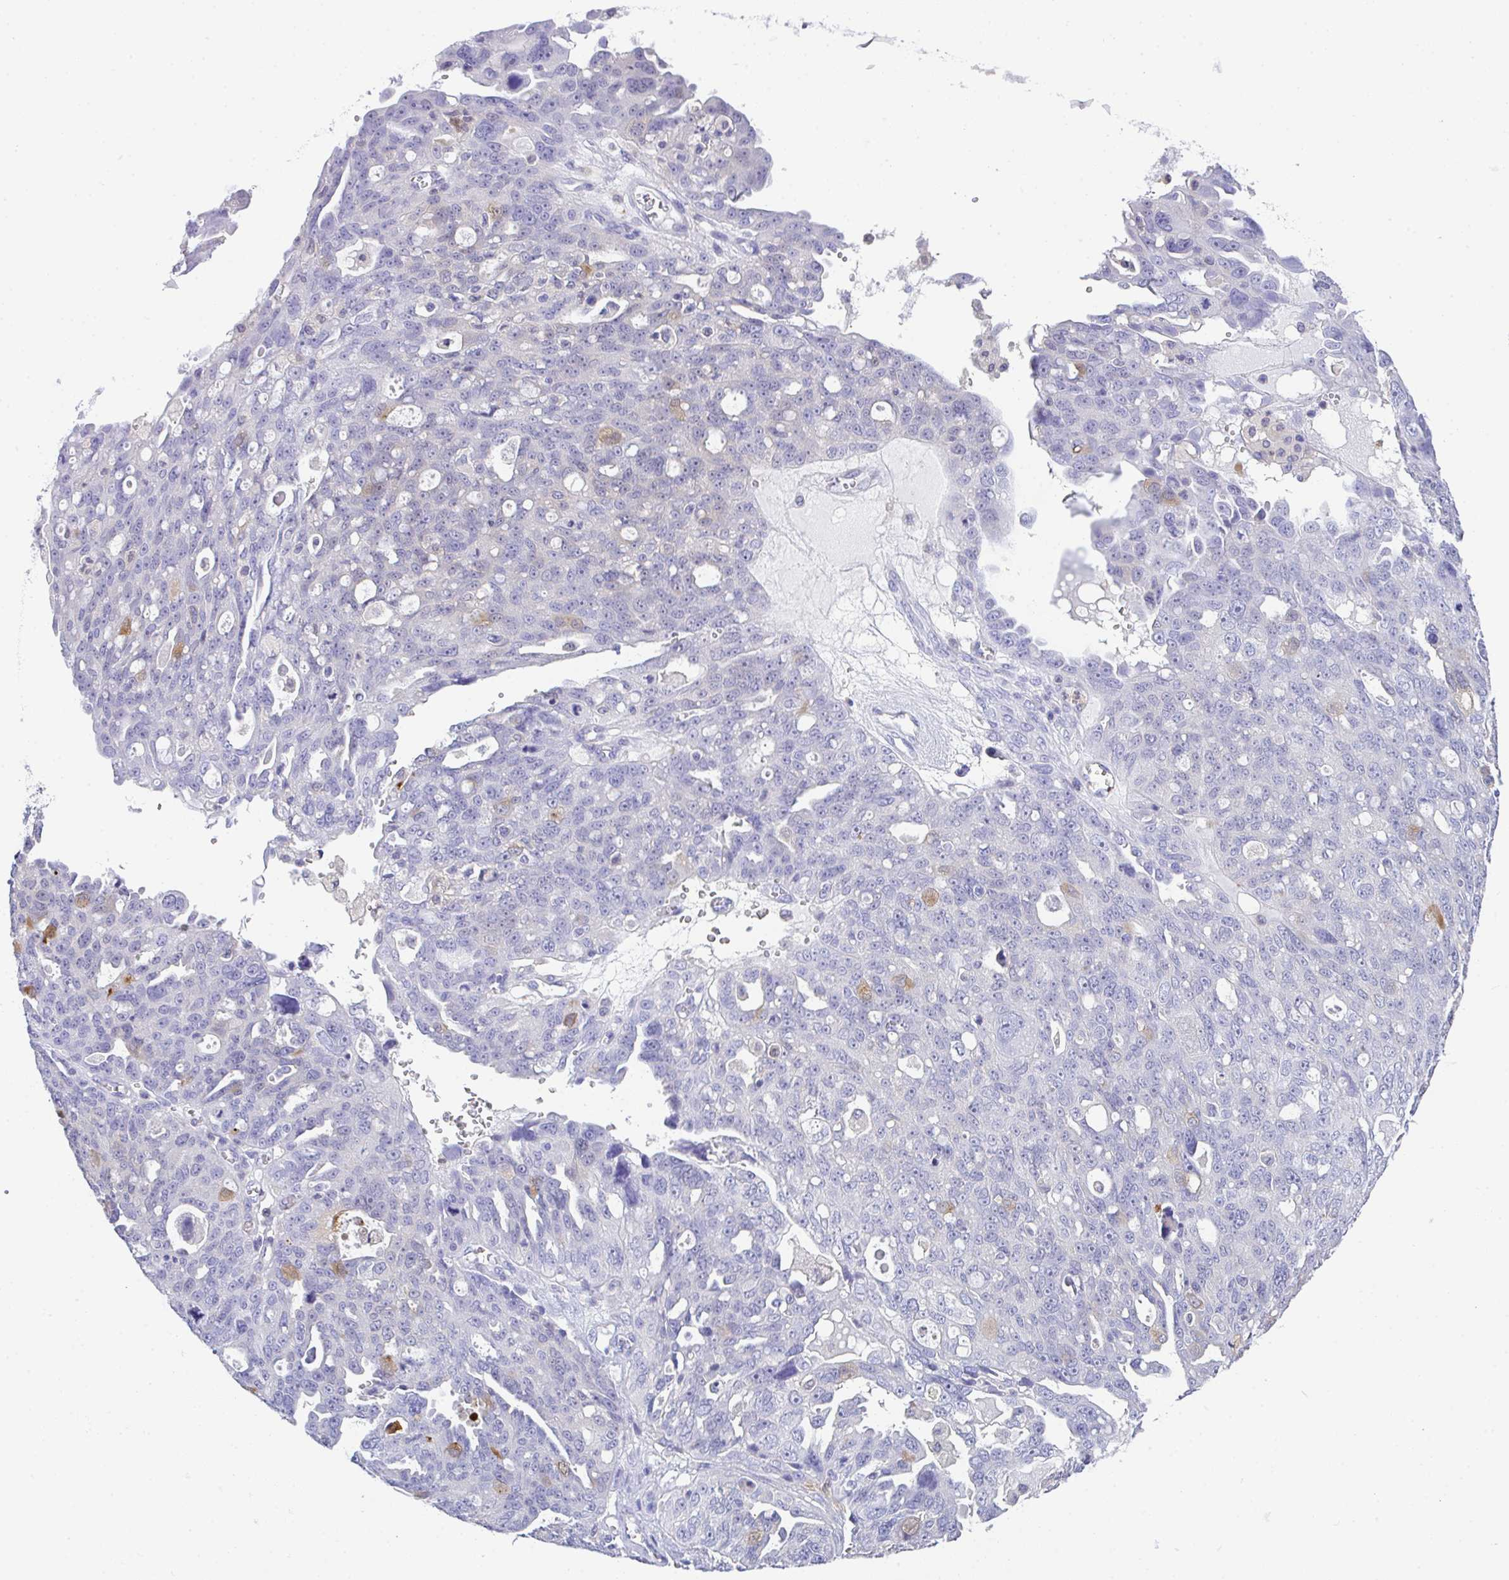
{"staining": {"intensity": "weak", "quantity": "<25%", "location": "cytoplasmic/membranous"}, "tissue": "ovarian cancer", "cell_type": "Tumor cells", "image_type": "cancer", "snomed": [{"axis": "morphology", "description": "Carcinoma, endometroid"}, {"axis": "topography", "description": "Ovary"}], "caption": "DAB (3,3'-diaminobenzidine) immunohistochemical staining of human endometroid carcinoma (ovarian) displays no significant expression in tumor cells.", "gene": "TNFAIP8", "patient": {"sex": "female", "age": 70}}